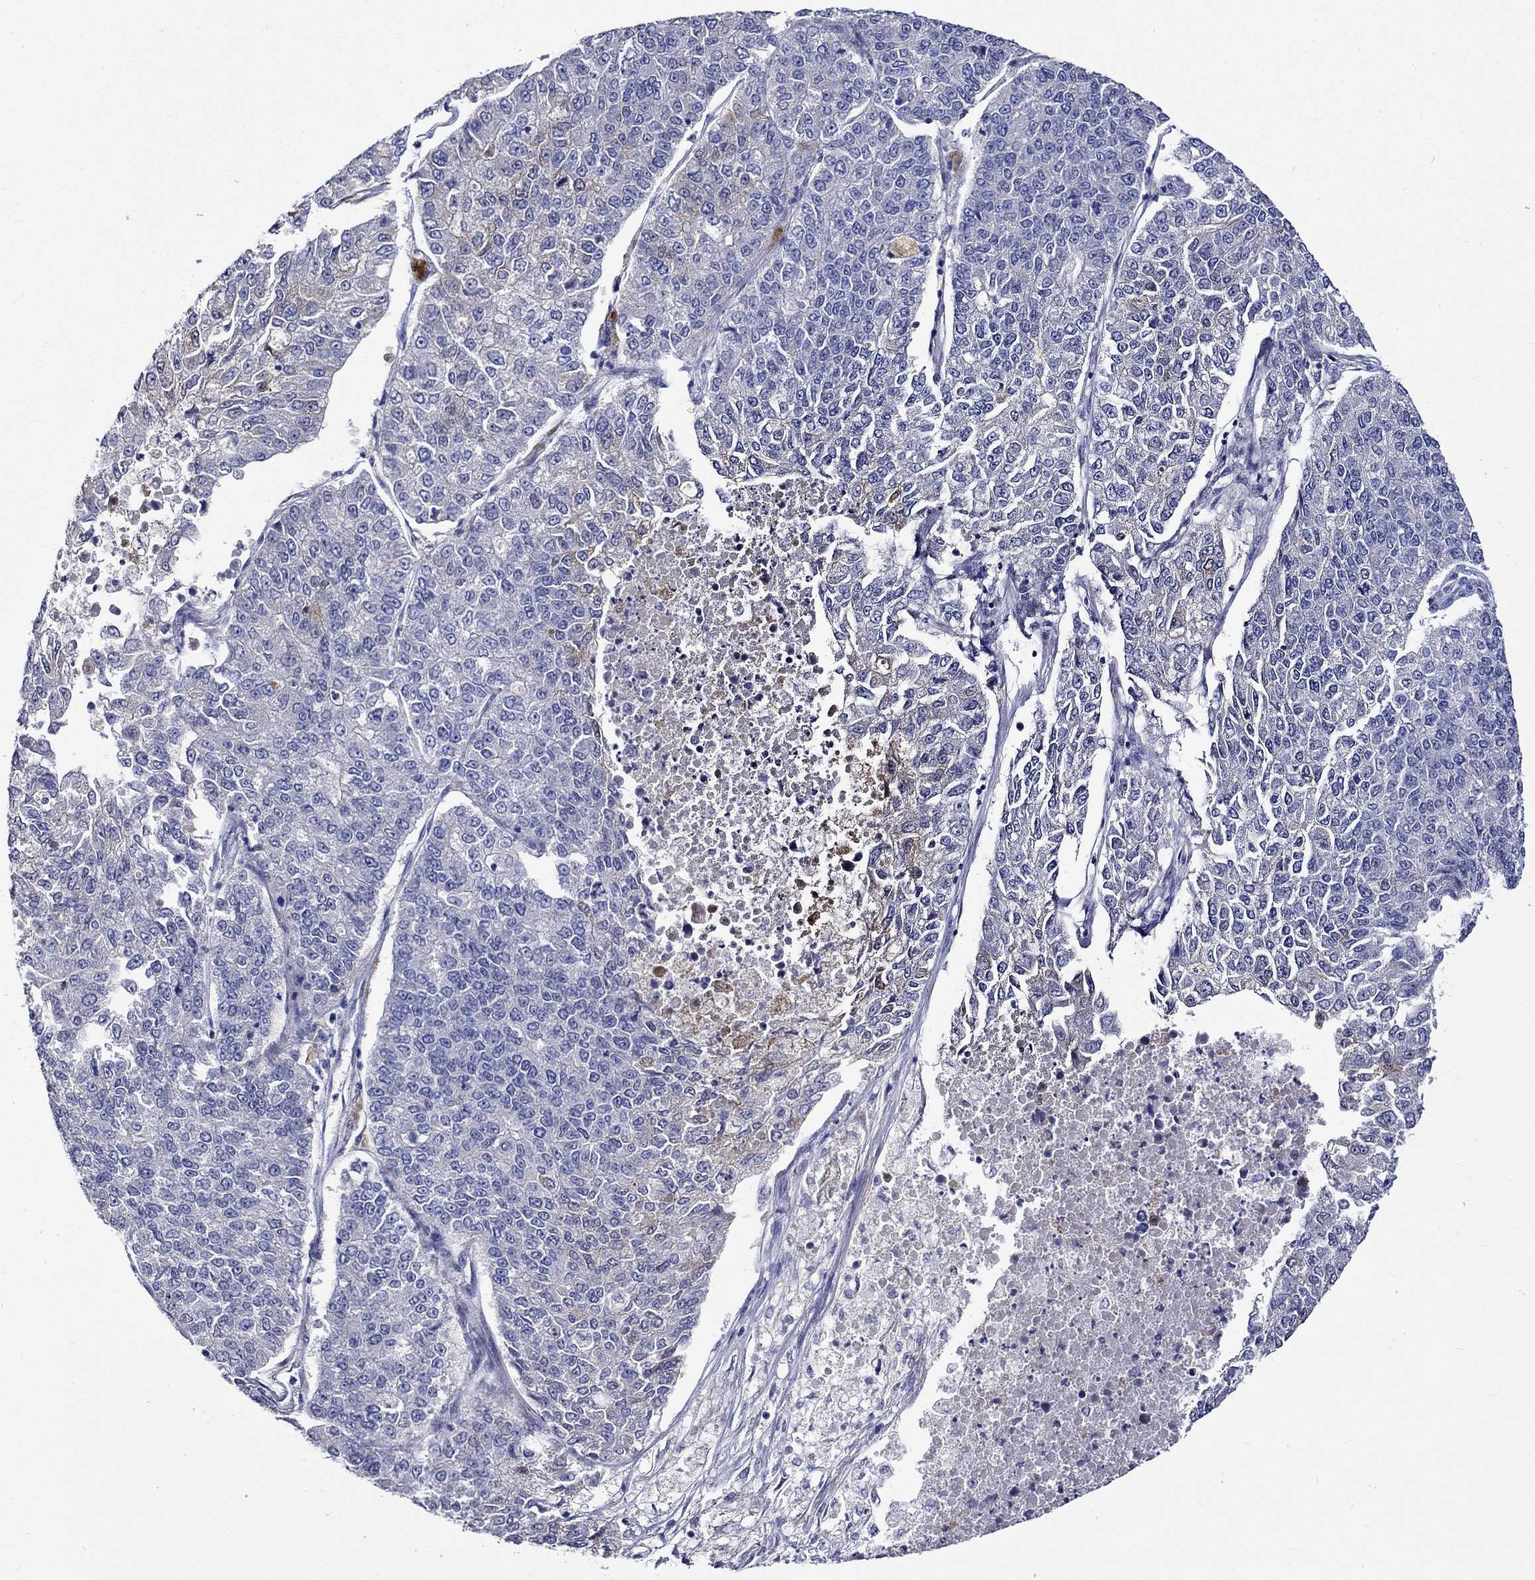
{"staining": {"intensity": "negative", "quantity": "none", "location": "none"}, "tissue": "lung cancer", "cell_type": "Tumor cells", "image_type": "cancer", "snomed": [{"axis": "morphology", "description": "Adenocarcinoma, NOS"}, {"axis": "topography", "description": "Lung"}], "caption": "Tumor cells are negative for protein expression in human lung cancer.", "gene": "CRYAB", "patient": {"sex": "male", "age": 49}}